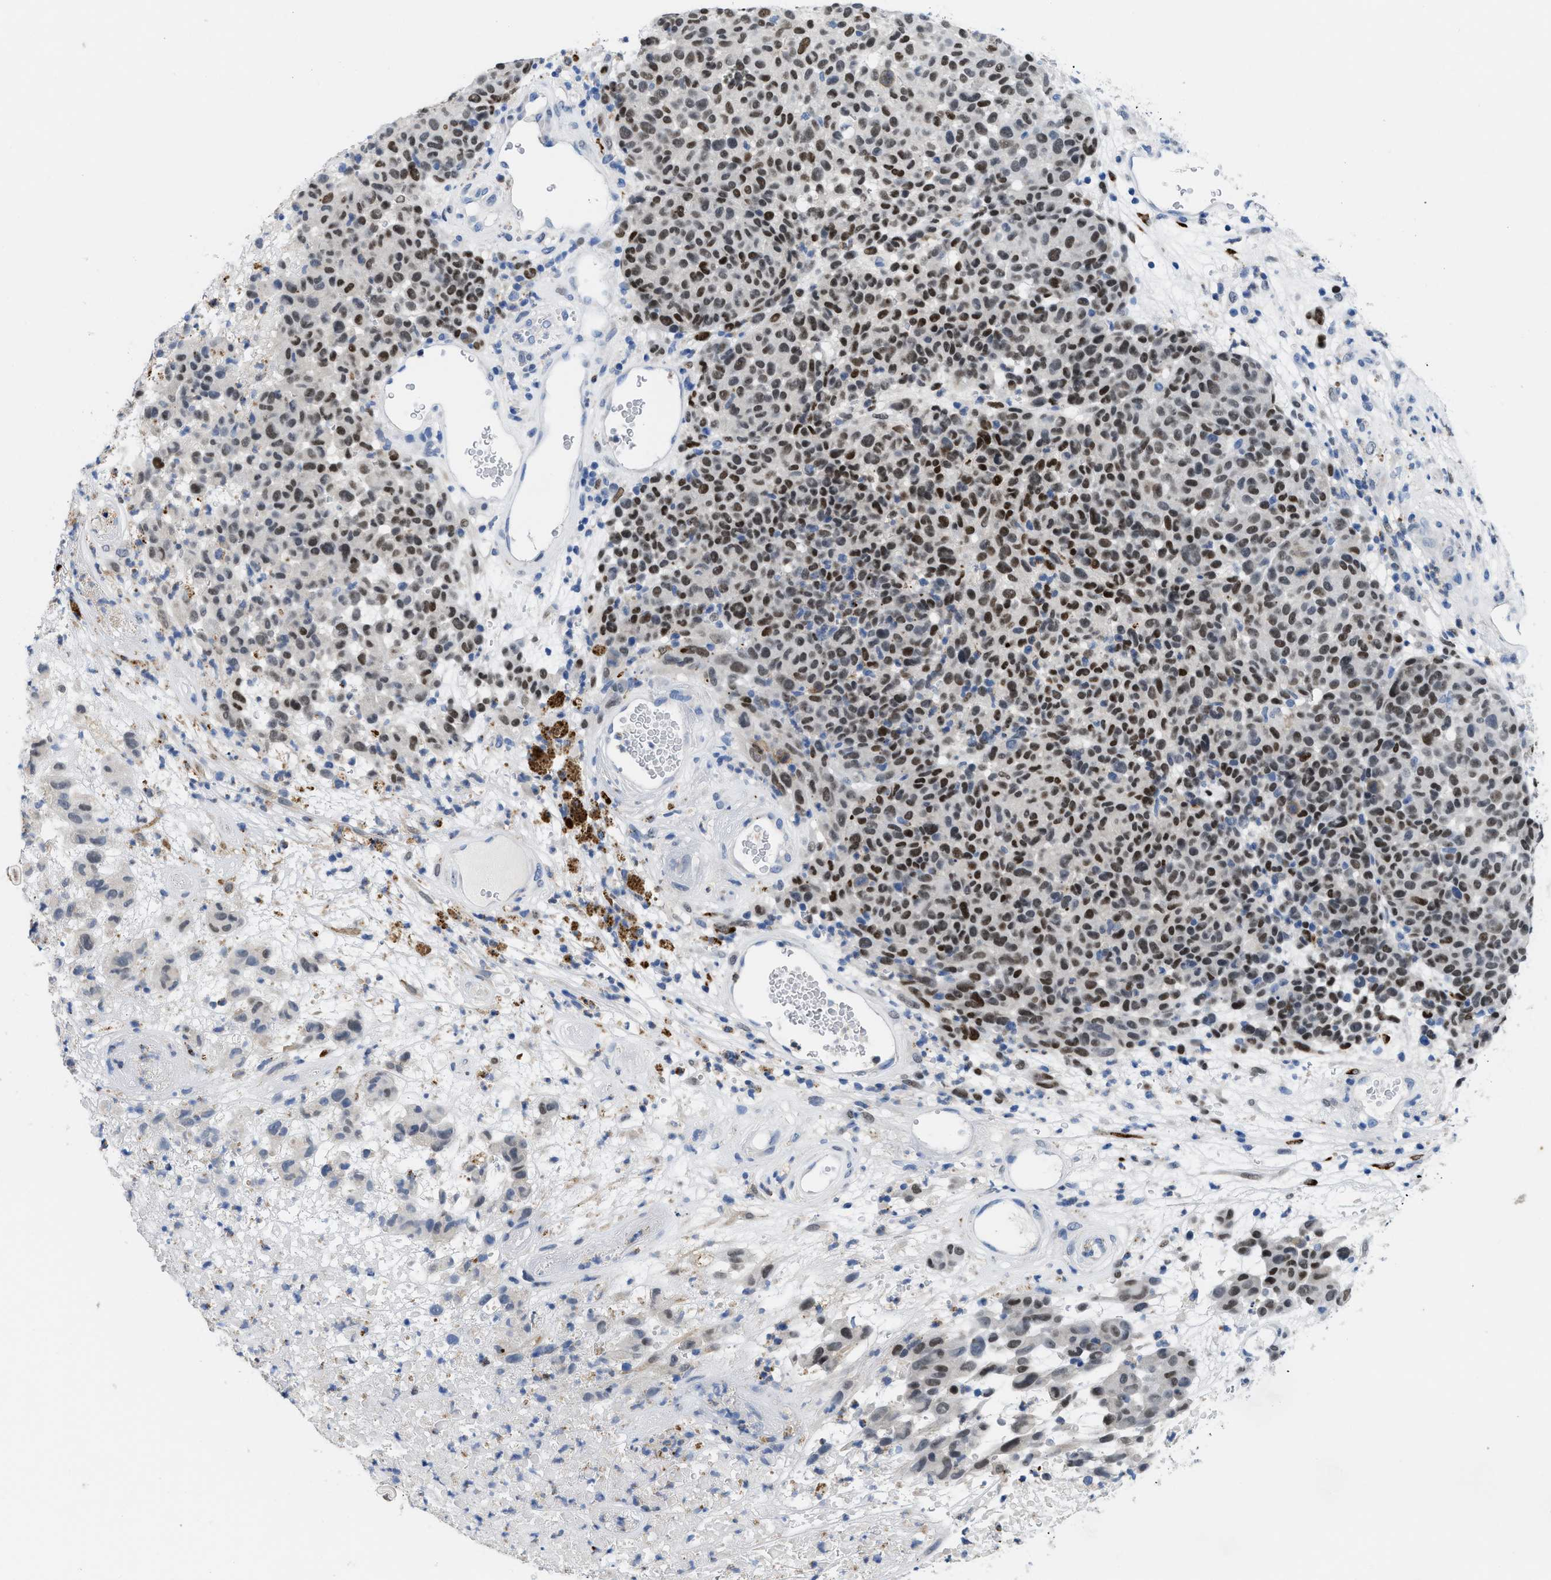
{"staining": {"intensity": "strong", "quantity": ">75%", "location": "nuclear"}, "tissue": "melanoma", "cell_type": "Tumor cells", "image_type": "cancer", "snomed": [{"axis": "morphology", "description": "Malignant melanoma, NOS"}, {"axis": "topography", "description": "Skin"}], "caption": "Immunohistochemistry micrograph of neoplastic tissue: melanoma stained using immunohistochemistry (IHC) exhibits high levels of strong protein expression localized specifically in the nuclear of tumor cells, appearing as a nuclear brown color.", "gene": "NFIX", "patient": {"sex": "male", "age": 59}}